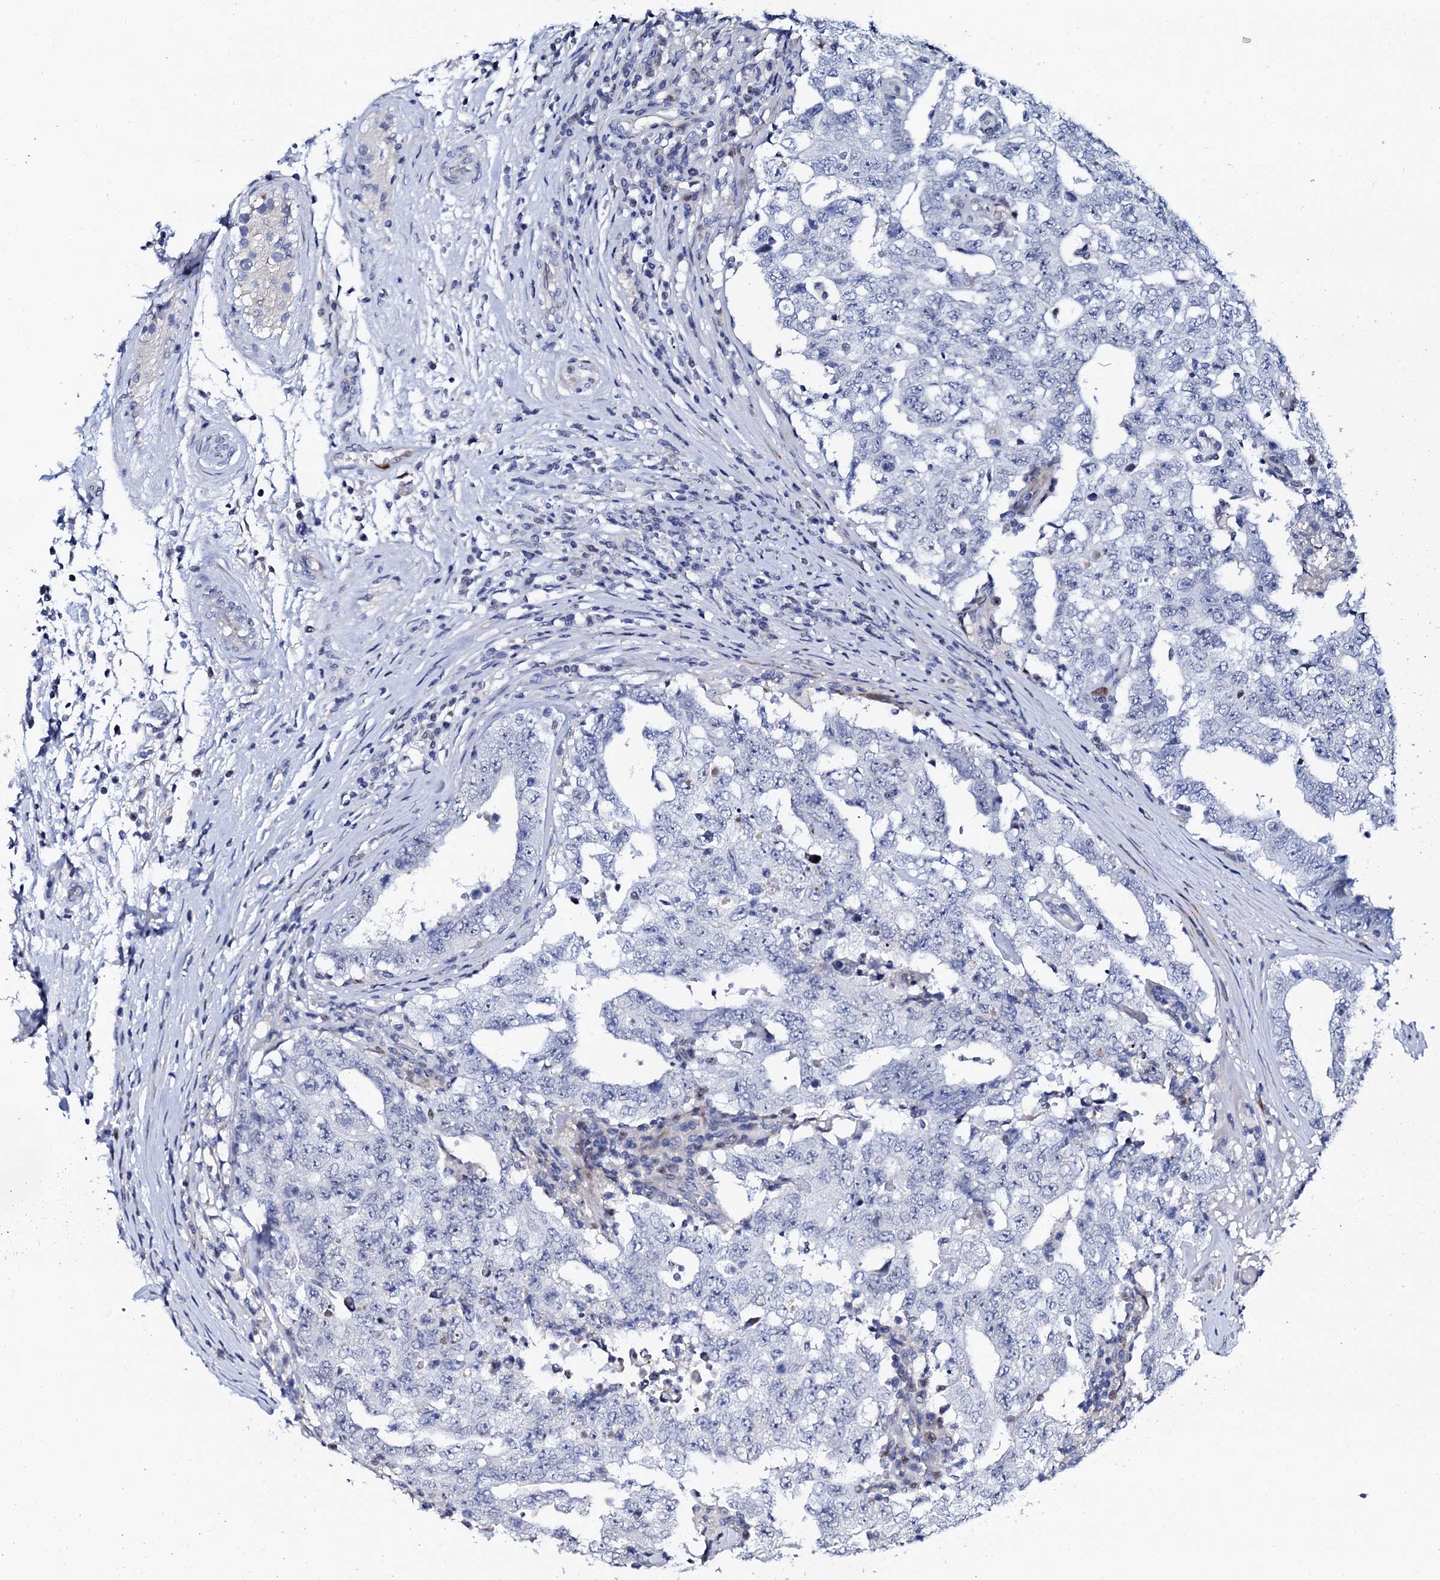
{"staining": {"intensity": "negative", "quantity": "none", "location": "none"}, "tissue": "testis cancer", "cell_type": "Tumor cells", "image_type": "cancer", "snomed": [{"axis": "morphology", "description": "Carcinoma, Embryonal, NOS"}, {"axis": "topography", "description": "Testis"}], "caption": "Immunohistochemical staining of embryonal carcinoma (testis) exhibits no significant positivity in tumor cells.", "gene": "NUDT13", "patient": {"sex": "male", "age": 26}}